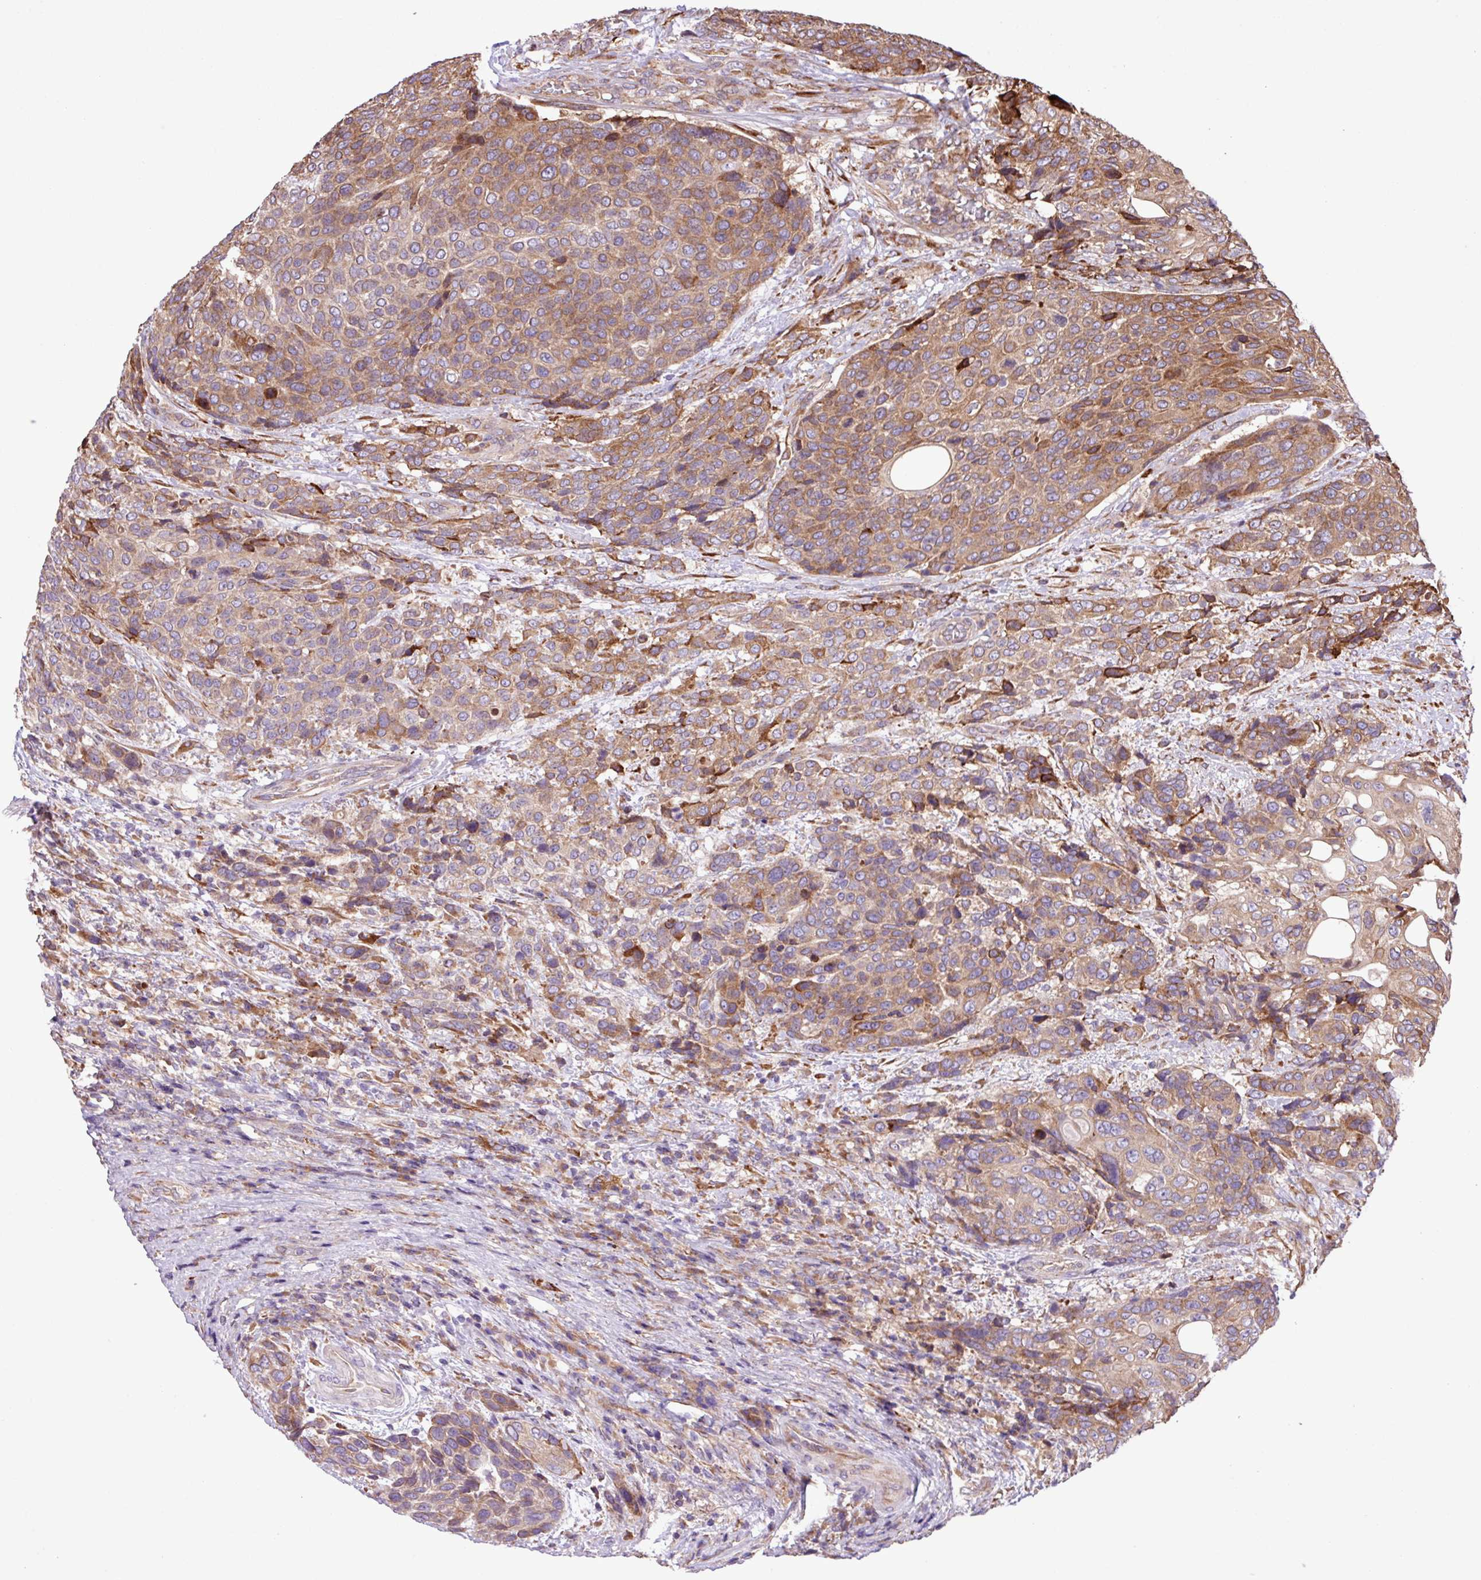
{"staining": {"intensity": "moderate", "quantity": ">75%", "location": "cytoplasmic/membranous"}, "tissue": "urothelial cancer", "cell_type": "Tumor cells", "image_type": "cancer", "snomed": [{"axis": "morphology", "description": "Urothelial carcinoma, High grade"}, {"axis": "topography", "description": "Urinary bladder"}], "caption": "This image reveals high-grade urothelial carcinoma stained with immunohistochemistry (IHC) to label a protein in brown. The cytoplasmic/membranous of tumor cells show moderate positivity for the protein. Nuclei are counter-stained blue.", "gene": "MEGF6", "patient": {"sex": "female", "age": 70}}